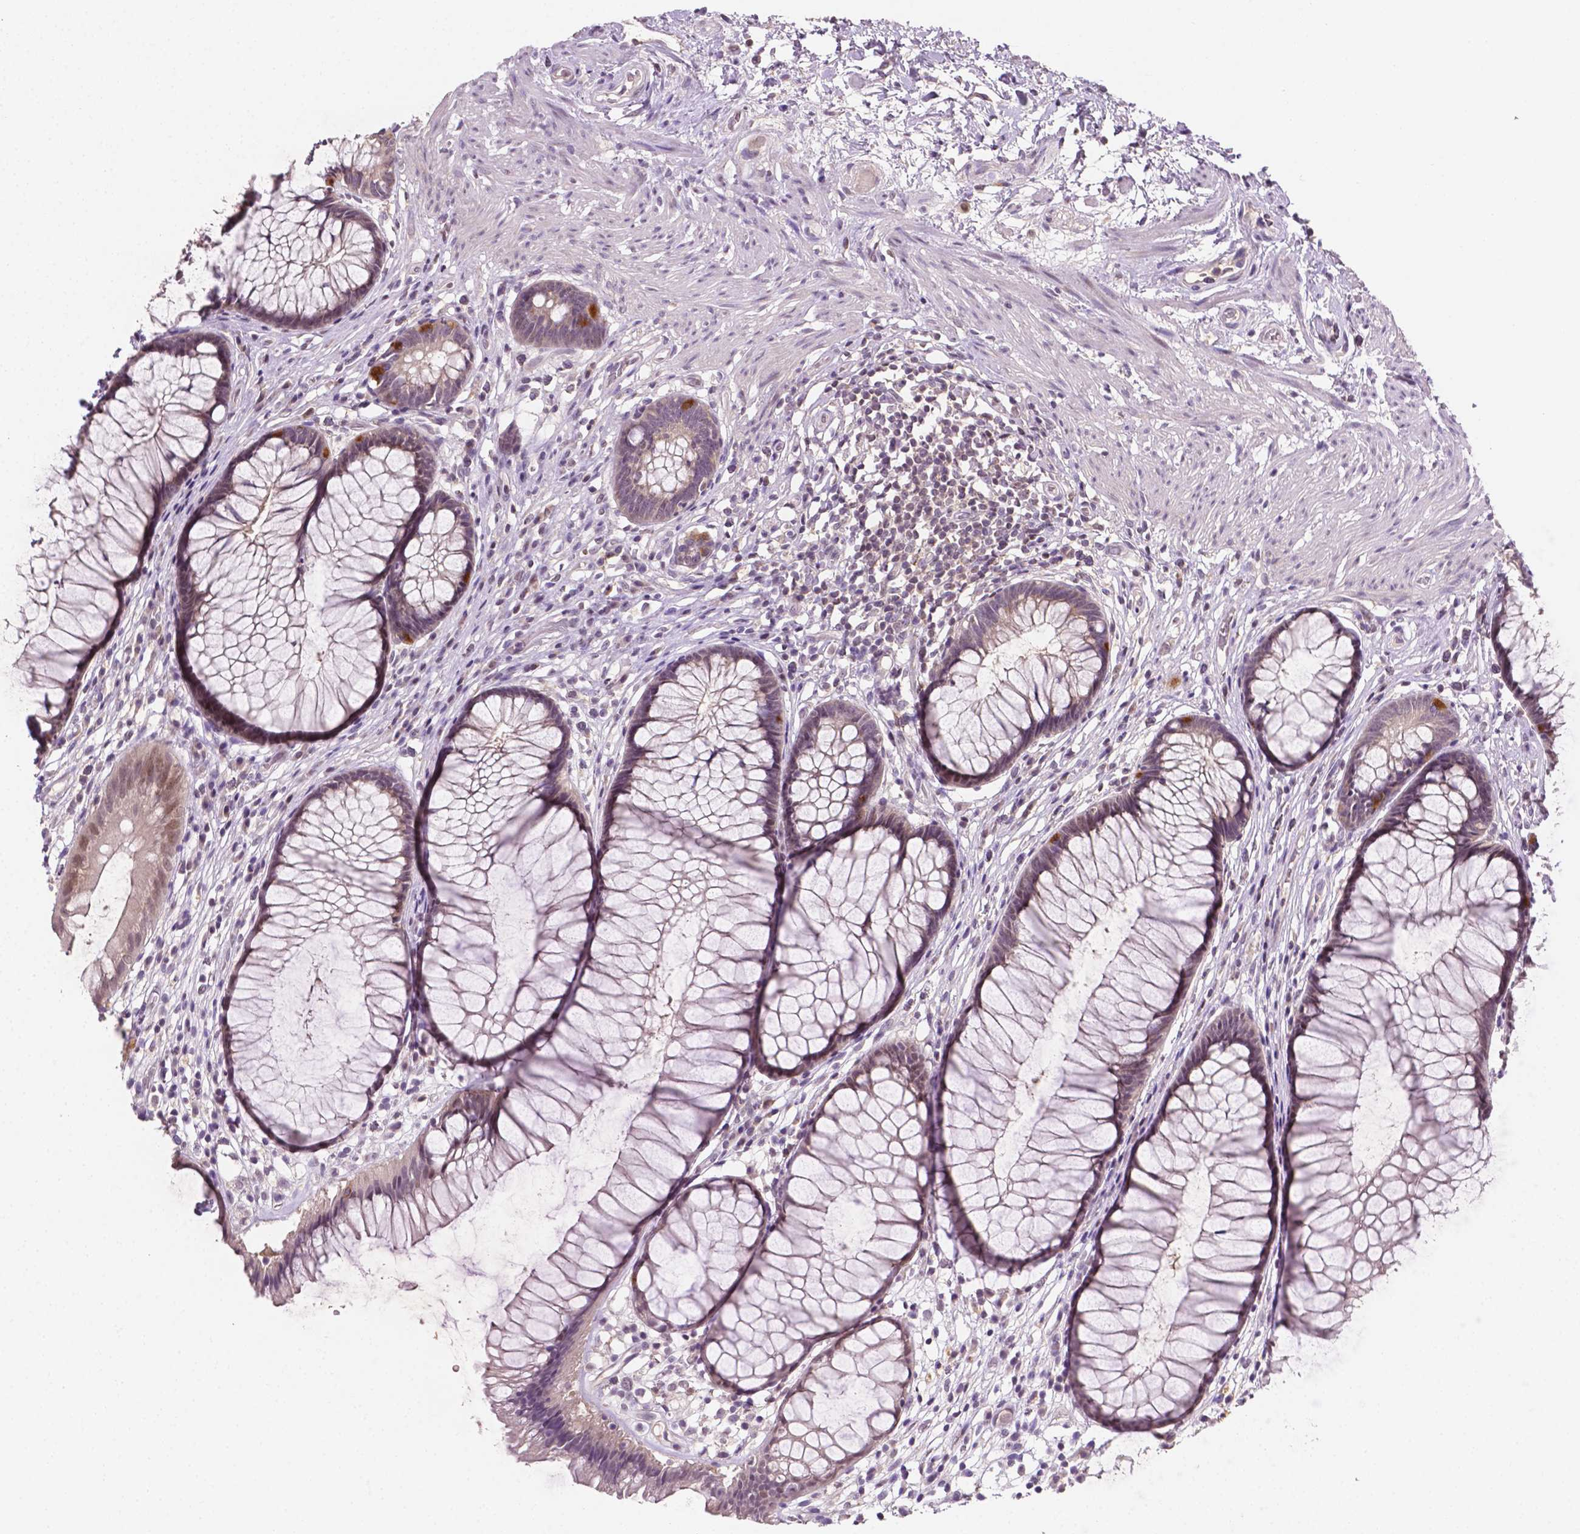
{"staining": {"intensity": "moderate", "quantity": "<25%", "location": "cytoplasmic/membranous"}, "tissue": "rectum", "cell_type": "Glandular cells", "image_type": "normal", "snomed": [{"axis": "morphology", "description": "Normal tissue, NOS"}, {"axis": "topography", "description": "Smooth muscle"}, {"axis": "topography", "description": "Rectum"}], "caption": "Immunohistochemical staining of unremarkable human rectum reveals <25% levels of moderate cytoplasmic/membranous protein expression in approximately <25% of glandular cells. The staining was performed using DAB to visualize the protein expression in brown, while the nuclei were stained in blue with hematoxylin (Magnification: 20x).", "gene": "MROH6", "patient": {"sex": "male", "age": 53}}